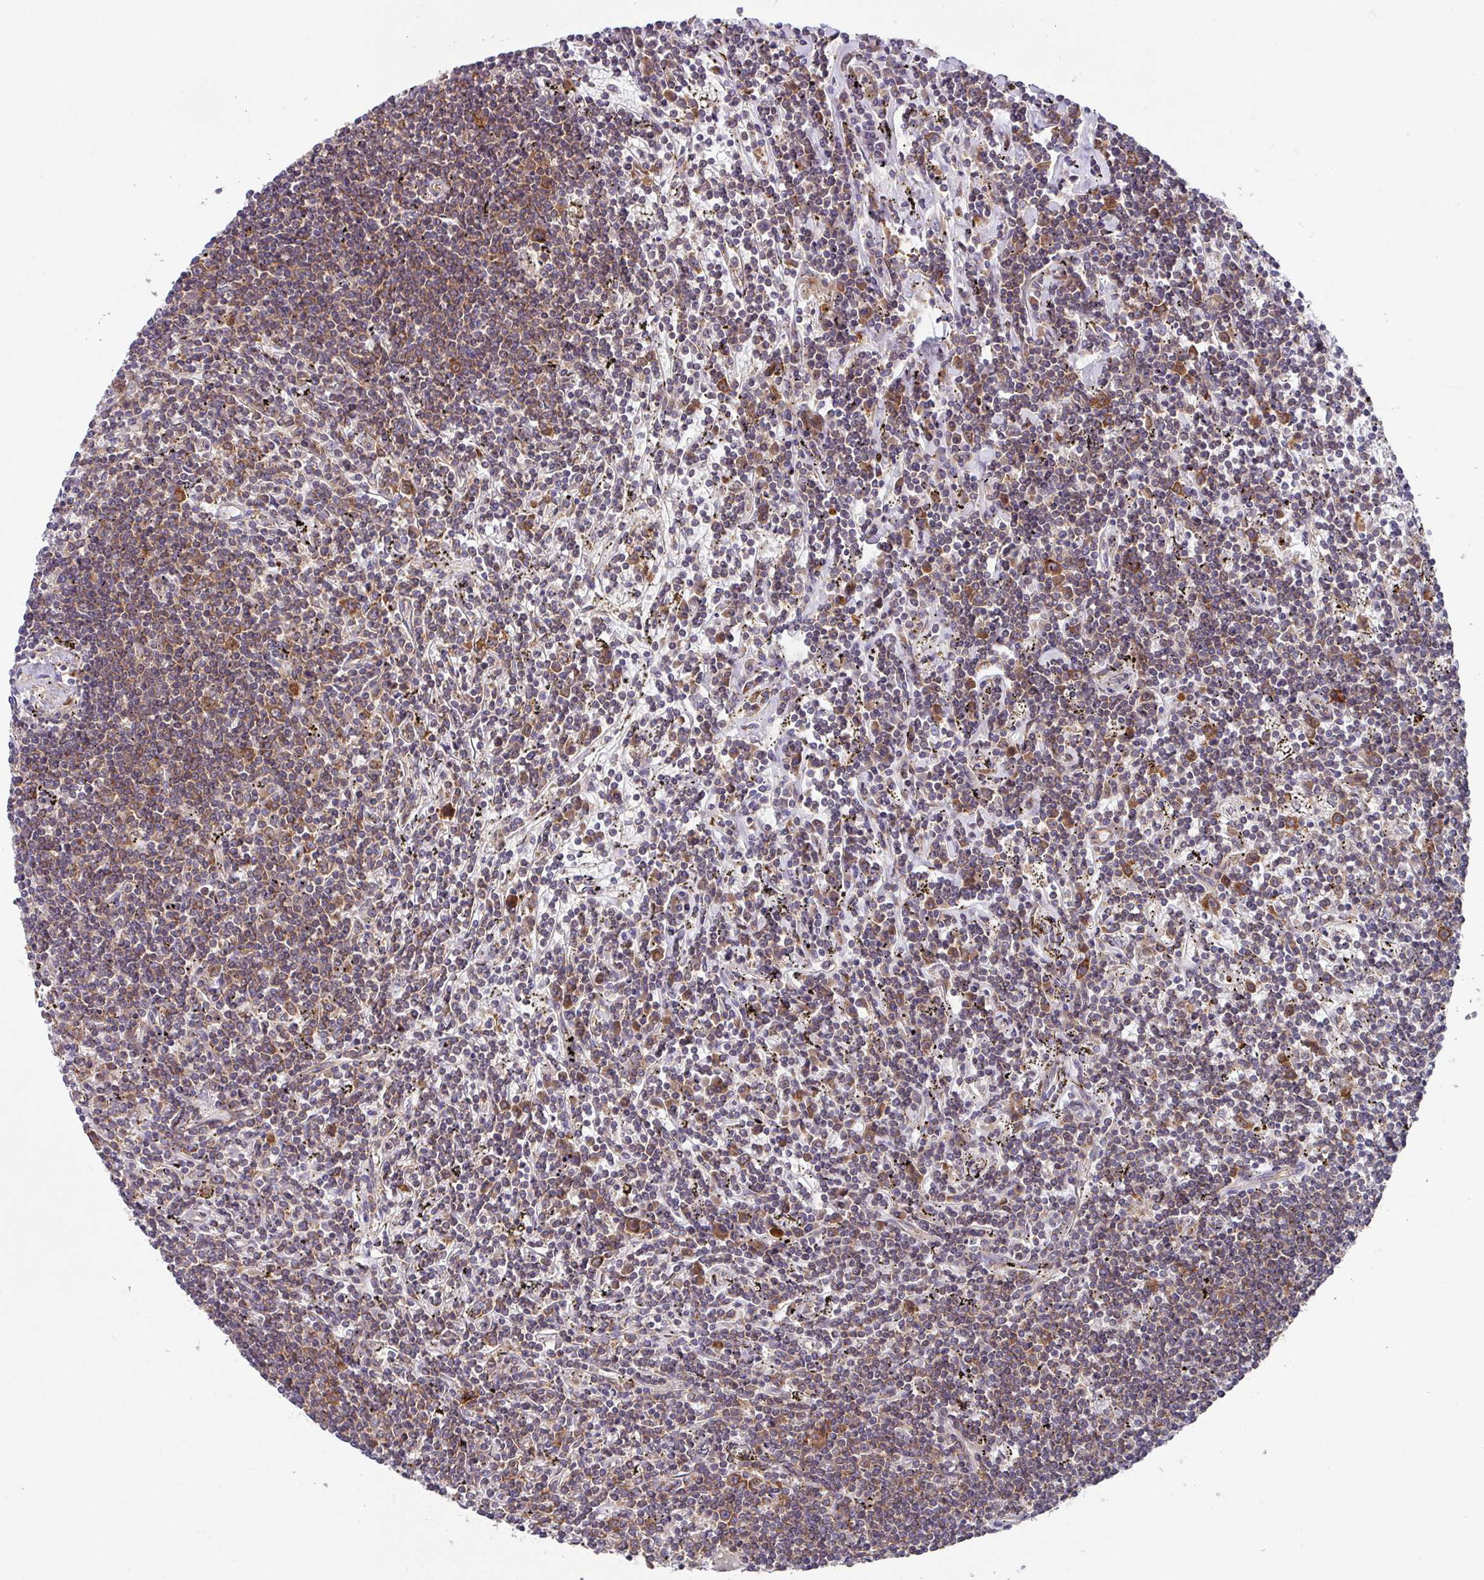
{"staining": {"intensity": "moderate", "quantity": ">75%", "location": "cytoplasmic/membranous"}, "tissue": "lymphoma", "cell_type": "Tumor cells", "image_type": "cancer", "snomed": [{"axis": "morphology", "description": "Malignant lymphoma, non-Hodgkin's type, Low grade"}, {"axis": "topography", "description": "Spleen"}], "caption": "Immunohistochemical staining of low-grade malignant lymphoma, non-Hodgkin's type displays moderate cytoplasmic/membranous protein positivity in approximately >75% of tumor cells.", "gene": "EIF4B", "patient": {"sex": "male", "age": 76}}